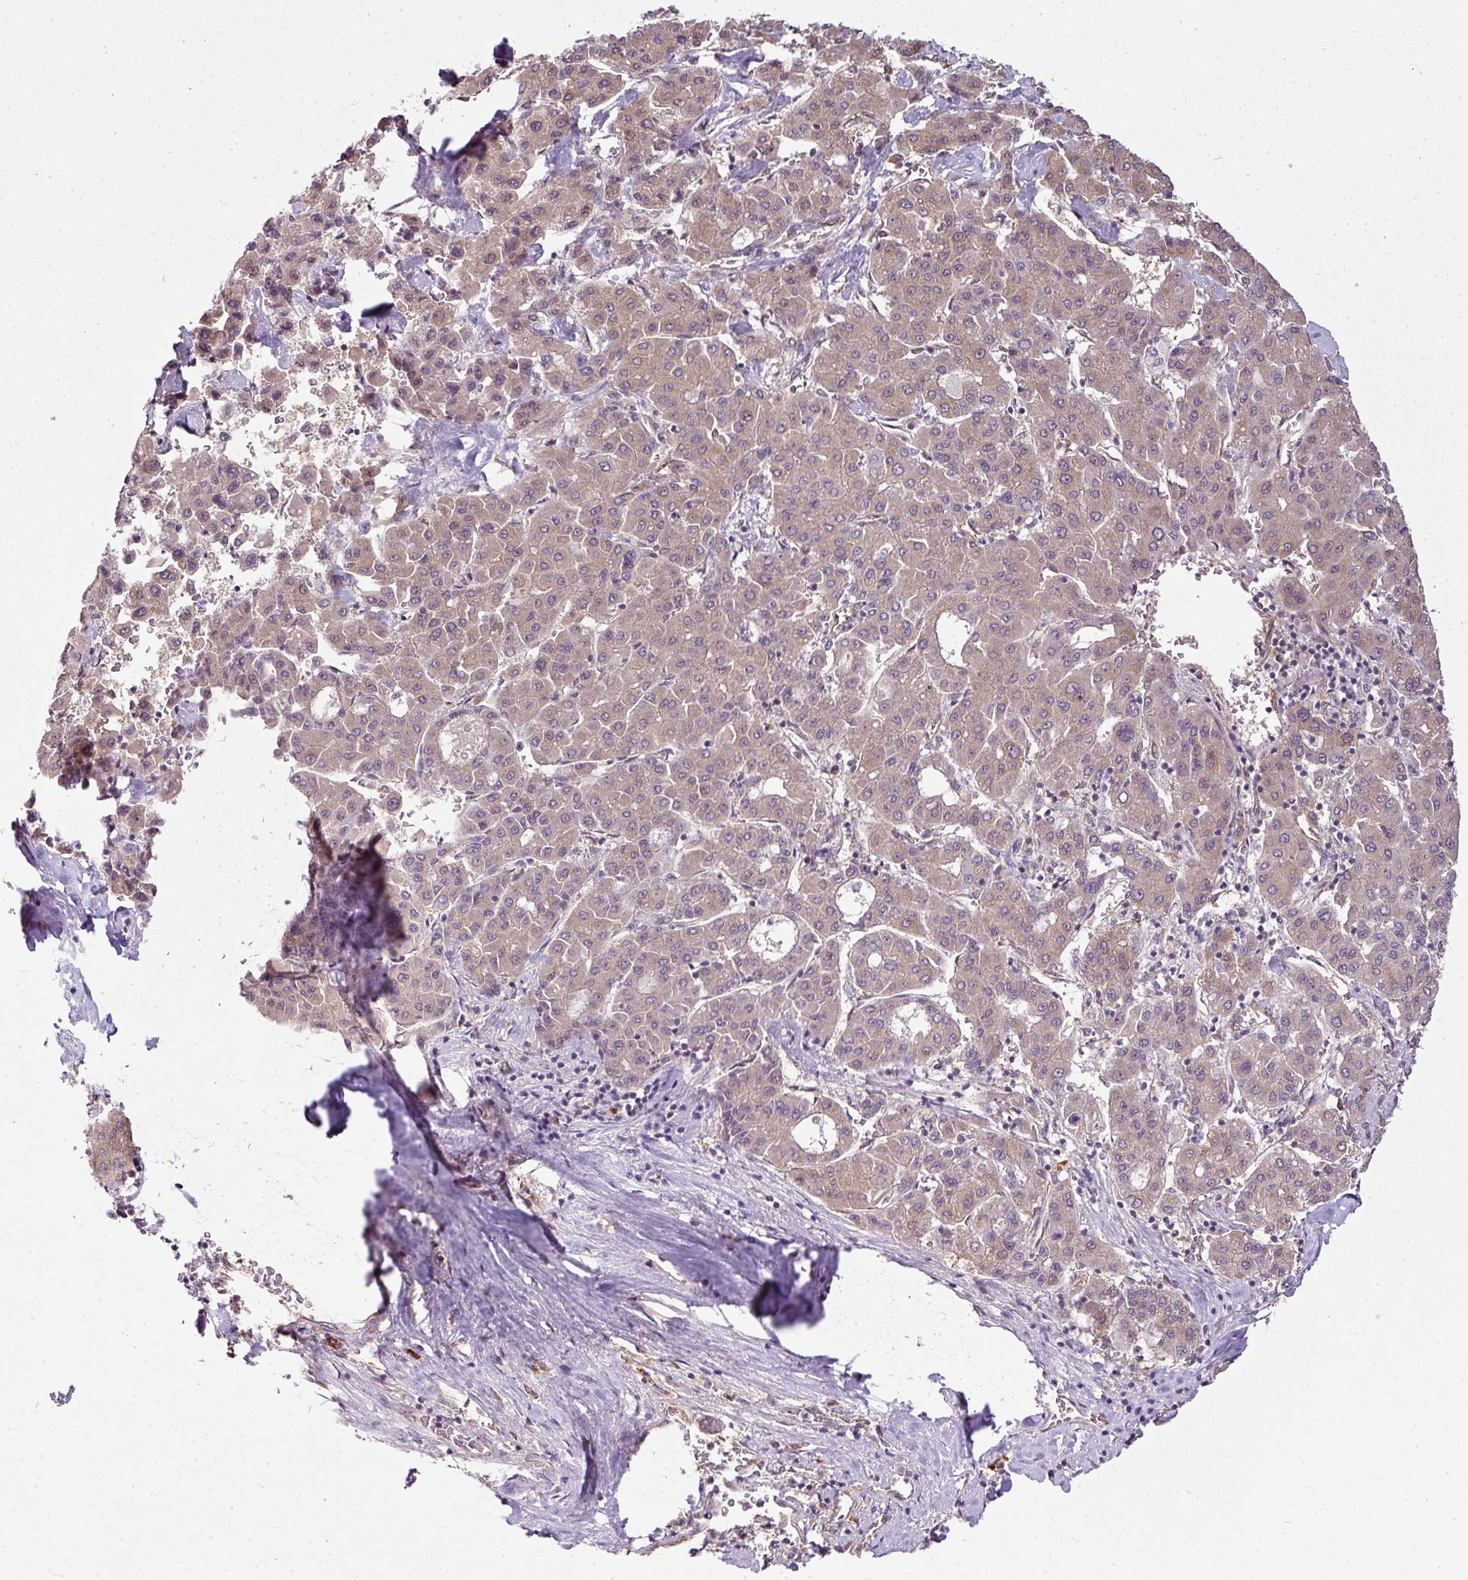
{"staining": {"intensity": "weak", "quantity": ">75%", "location": "cytoplasmic/membranous"}, "tissue": "liver cancer", "cell_type": "Tumor cells", "image_type": "cancer", "snomed": [{"axis": "morphology", "description": "Carcinoma, Hepatocellular, NOS"}, {"axis": "topography", "description": "Liver"}], "caption": "IHC micrograph of neoplastic tissue: hepatocellular carcinoma (liver) stained using immunohistochemistry displays low levels of weak protein expression localized specifically in the cytoplasmic/membranous of tumor cells, appearing as a cytoplasmic/membranous brown color.", "gene": "RBM4B", "patient": {"sex": "male", "age": 65}}